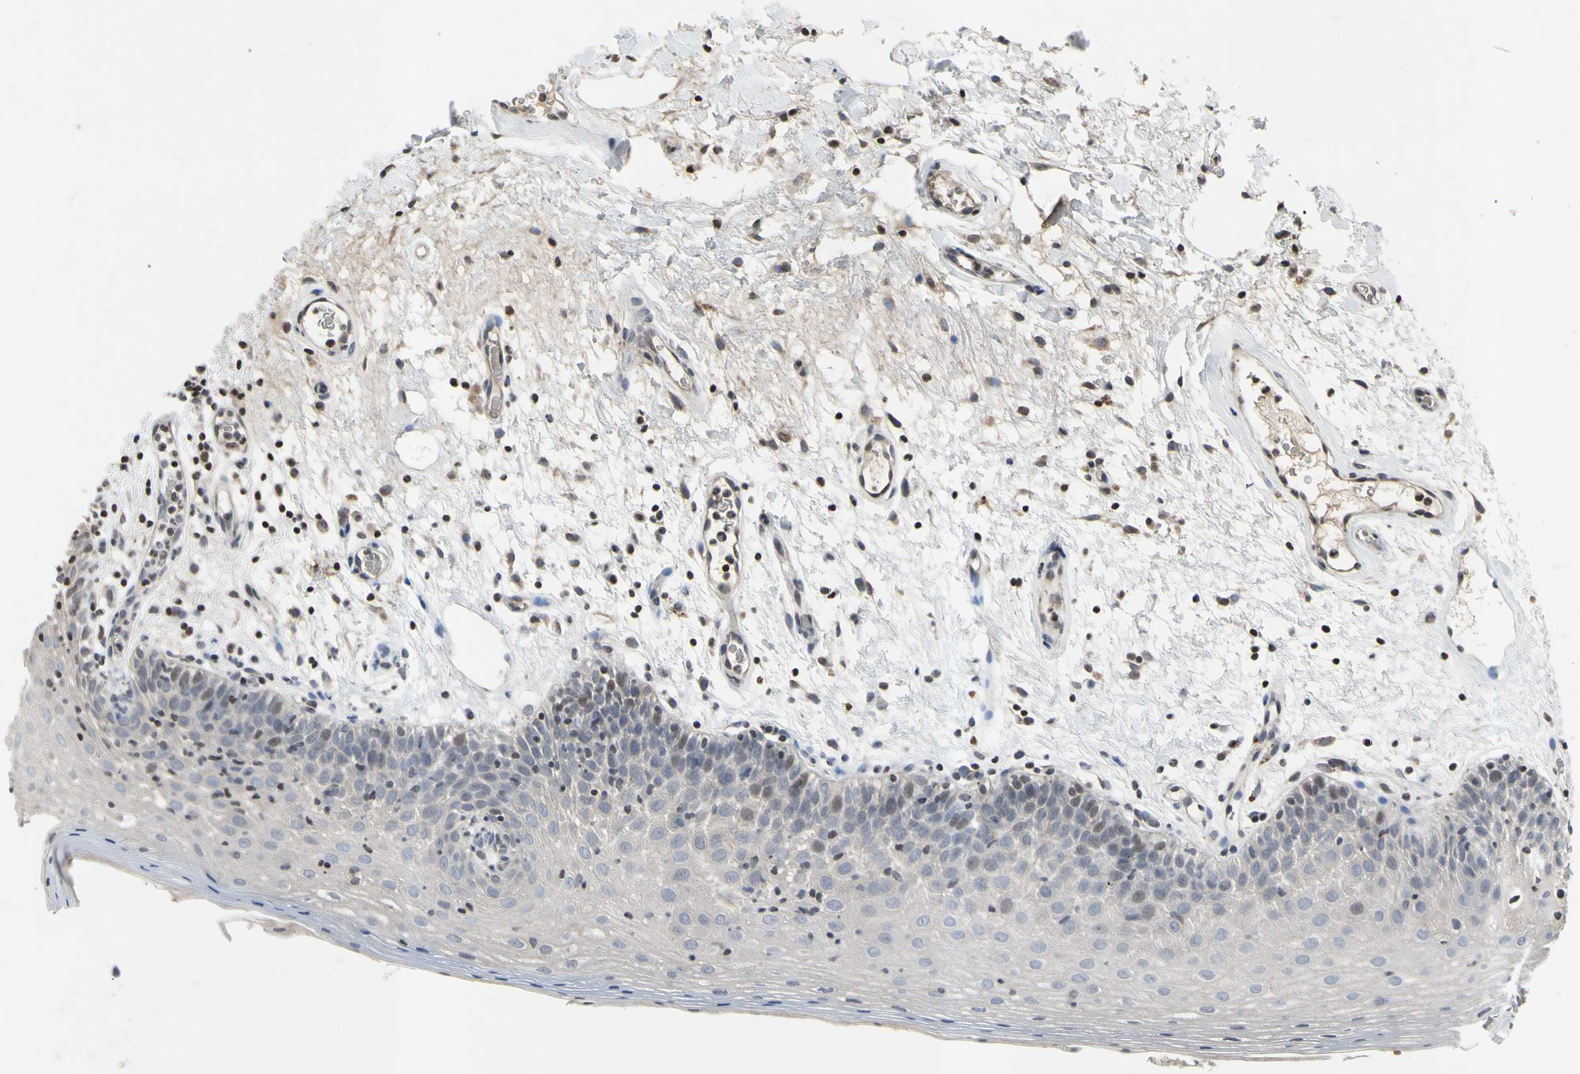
{"staining": {"intensity": "weak", "quantity": "<25%", "location": "cytoplasmic/membranous,nuclear"}, "tissue": "oral mucosa", "cell_type": "Squamous epithelial cells", "image_type": "normal", "snomed": [{"axis": "morphology", "description": "Normal tissue, NOS"}, {"axis": "morphology", "description": "Squamous cell carcinoma, NOS"}, {"axis": "topography", "description": "Skeletal muscle"}, {"axis": "topography", "description": "Oral tissue"}, {"axis": "topography", "description": "Head-Neck"}], "caption": "A high-resolution photomicrograph shows immunohistochemistry staining of benign oral mucosa, which demonstrates no significant staining in squamous epithelial cells.", "gene": "ARG1", "patient": {"sex": "male", "age": 71}}